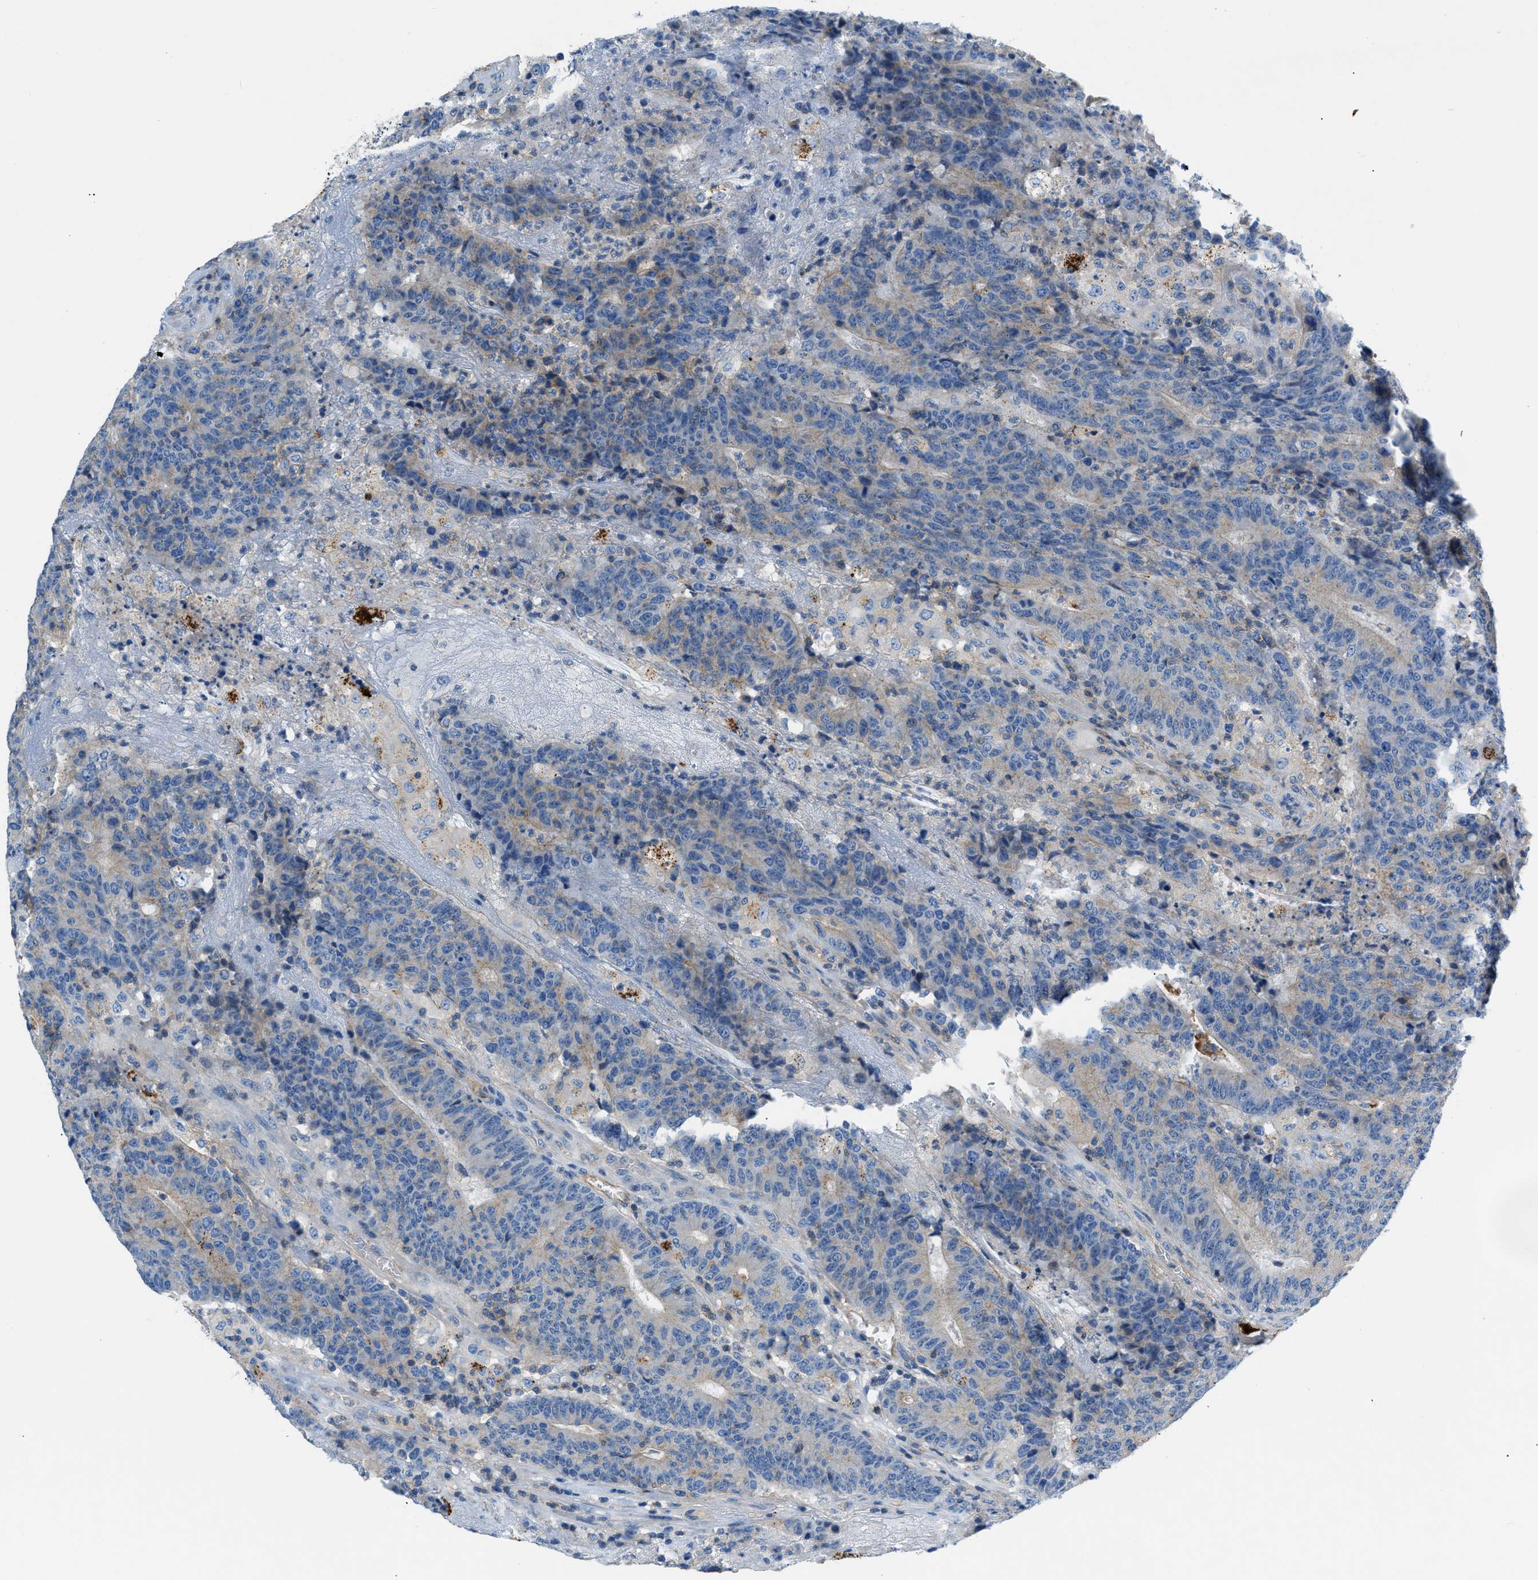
{"staining": {"intensity": "weak", "quantity": "25%-75%", "location": "cytoplasmic/membranous"}, "tissue": "colorectal cancer", "cell_type": "Tumor cells", "image_type": "cancer", "snomed": [{"axis": "morphology", "description": "Normal tissue, NOS"}, {"axis": "morphology", "description": "Adenocarcinoma, NOS"}, {"axis": "topography", "description": "Colon"}], "caption": "Brown immunohistochemical staining in human adenocarcinoma (colorectal) shows weak cytoplasmic/membranous staining in about 25%-75% of tumor cells.", "gene": "ORAI1", "patient": {"sex": "female", "age": 75}}